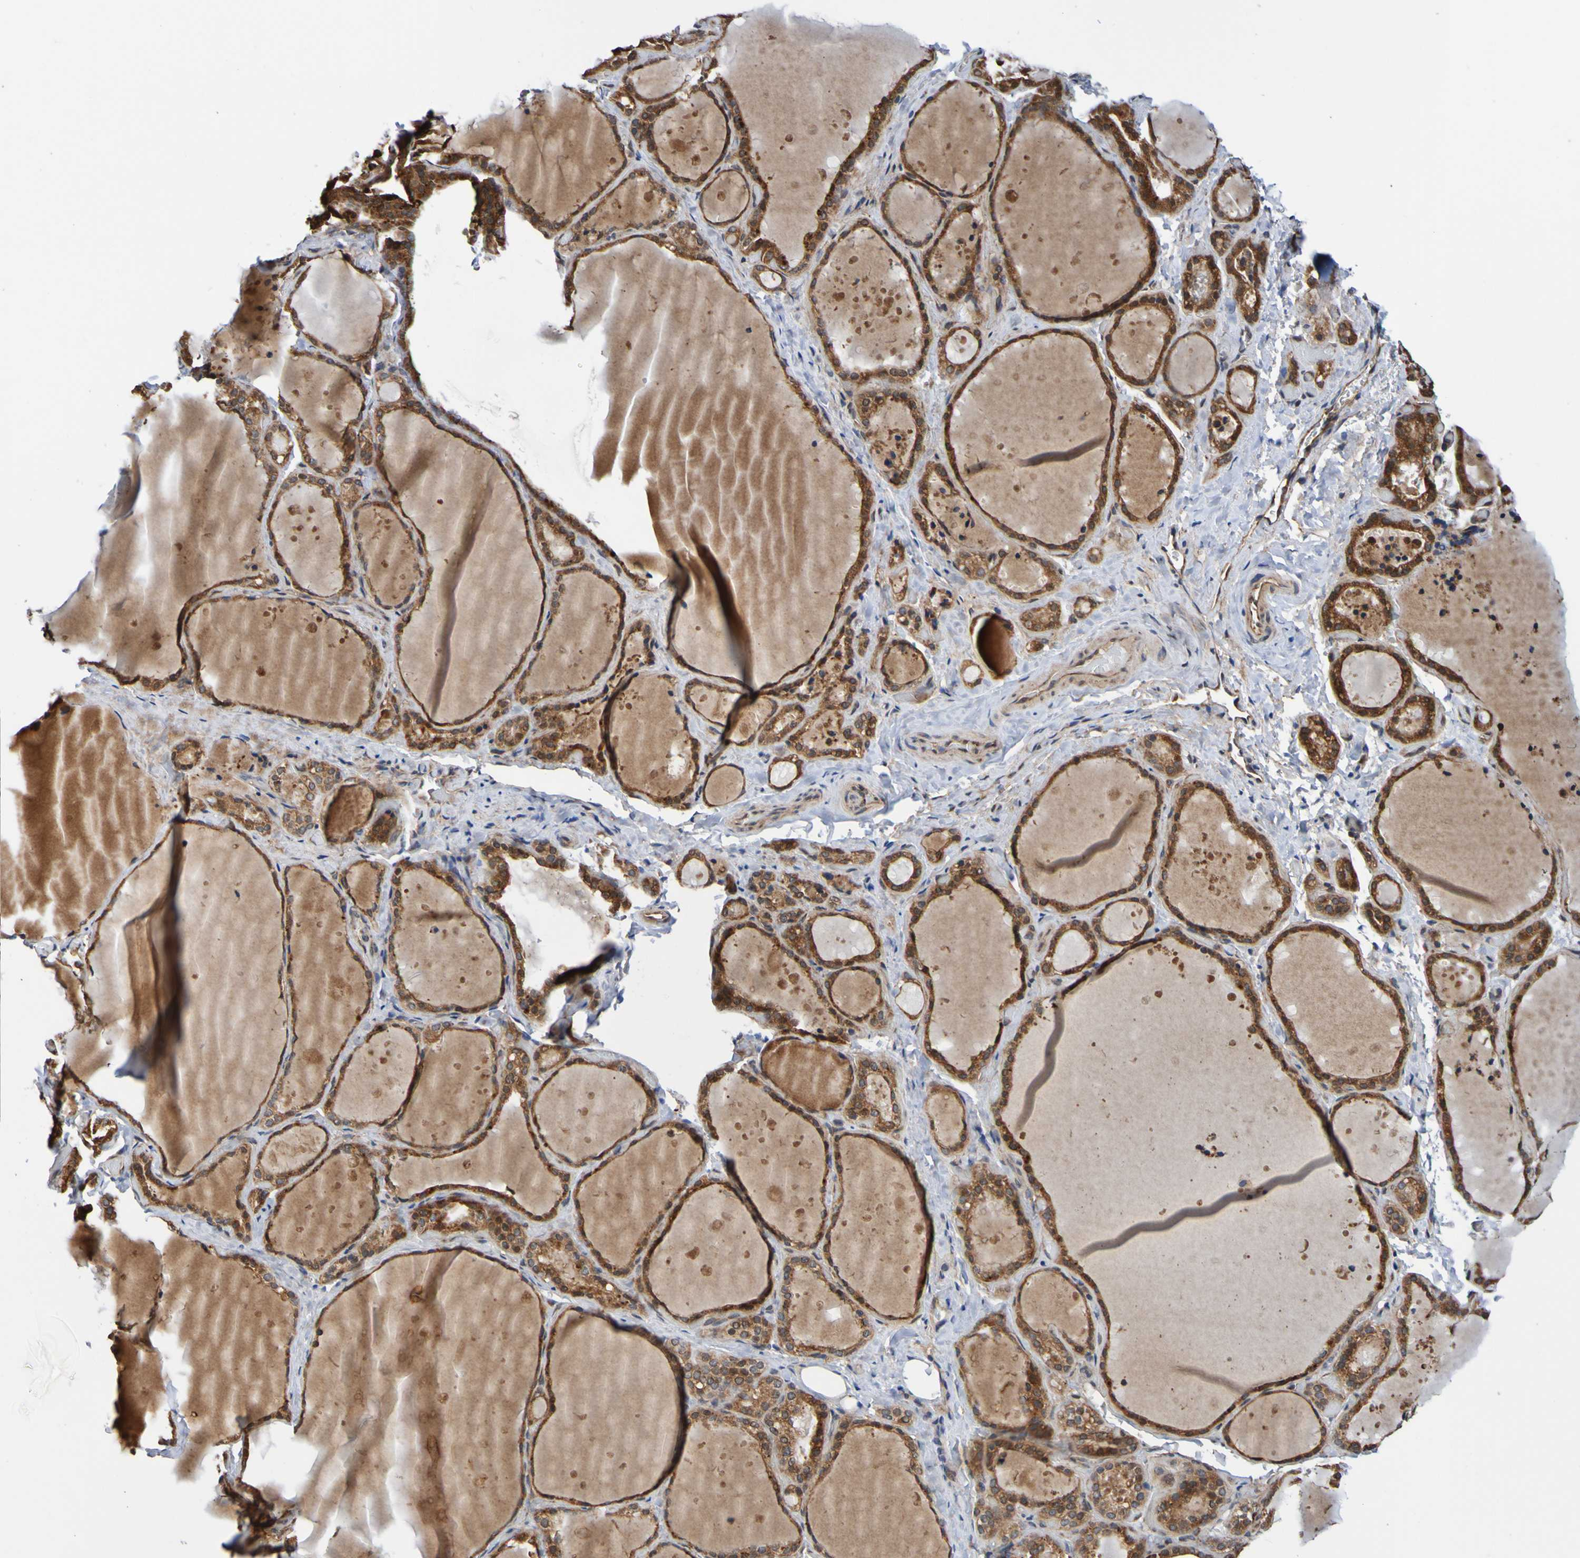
{"staining": {"intensity": "strong", "quantity": ">75%", "location": "cytoplasmic/membranous"}, "tissue": "thyroid gland", "cell_type": "Glandular cells", "image_type": "normal", "snomed": [{"axis": "morphology", "description": "Normal tissue, NOS"}, {"axis": "topography", "description": "Thyroid gland"}], "caption": "The micrograph displays staining of benign thyroid gland, revealing strong cytoplasmic/membranous protein expression (brown color) within glandular cells. The staining was performed using DAB (3,3'-diaminobenzidine), with brown indicating positive protein expression. Nuclei are stained blue with hematoxylin.", "gene": "AXIN1", "patient": {"sex": "female", "age": 44}}